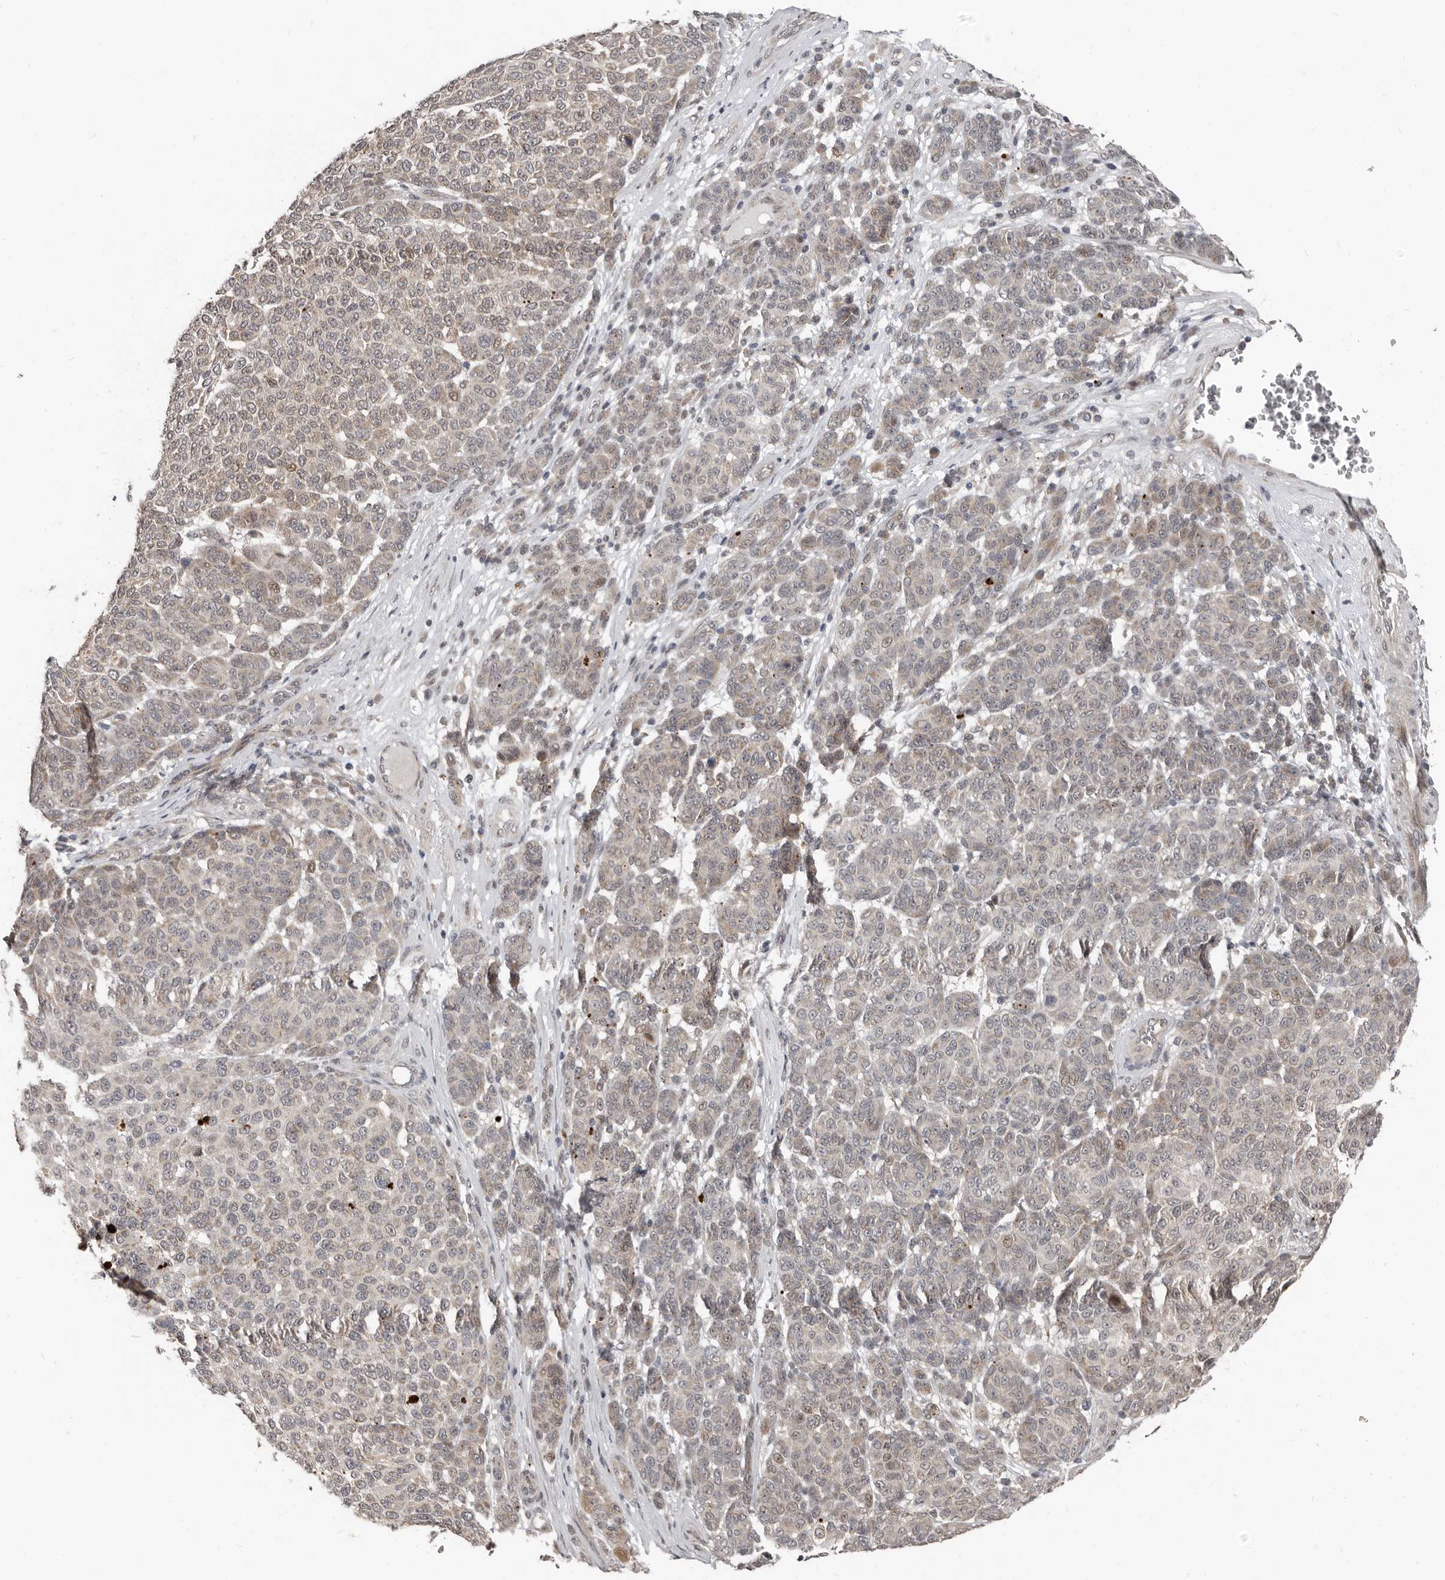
{"staining": {"intensity": "weak", "quantity": "<25%", "location": "cytoplasmic/membranous,nuclear"}, "tissue": "melanoma", "cell_type": "Tumor cells", "image_type": "cancer", "snomed": [{"axis": "morphology", "description": "Malignant melanoma, NOS"}, {"axis": "topography", "description": "Skin"}], "caption": "This is an immunohistochemistry (IHC) micrograph of malignant melanoma. There is no expression in tumor cells.", "gene": "APOL6", "patient": {"sex": "male", "age": 59}}